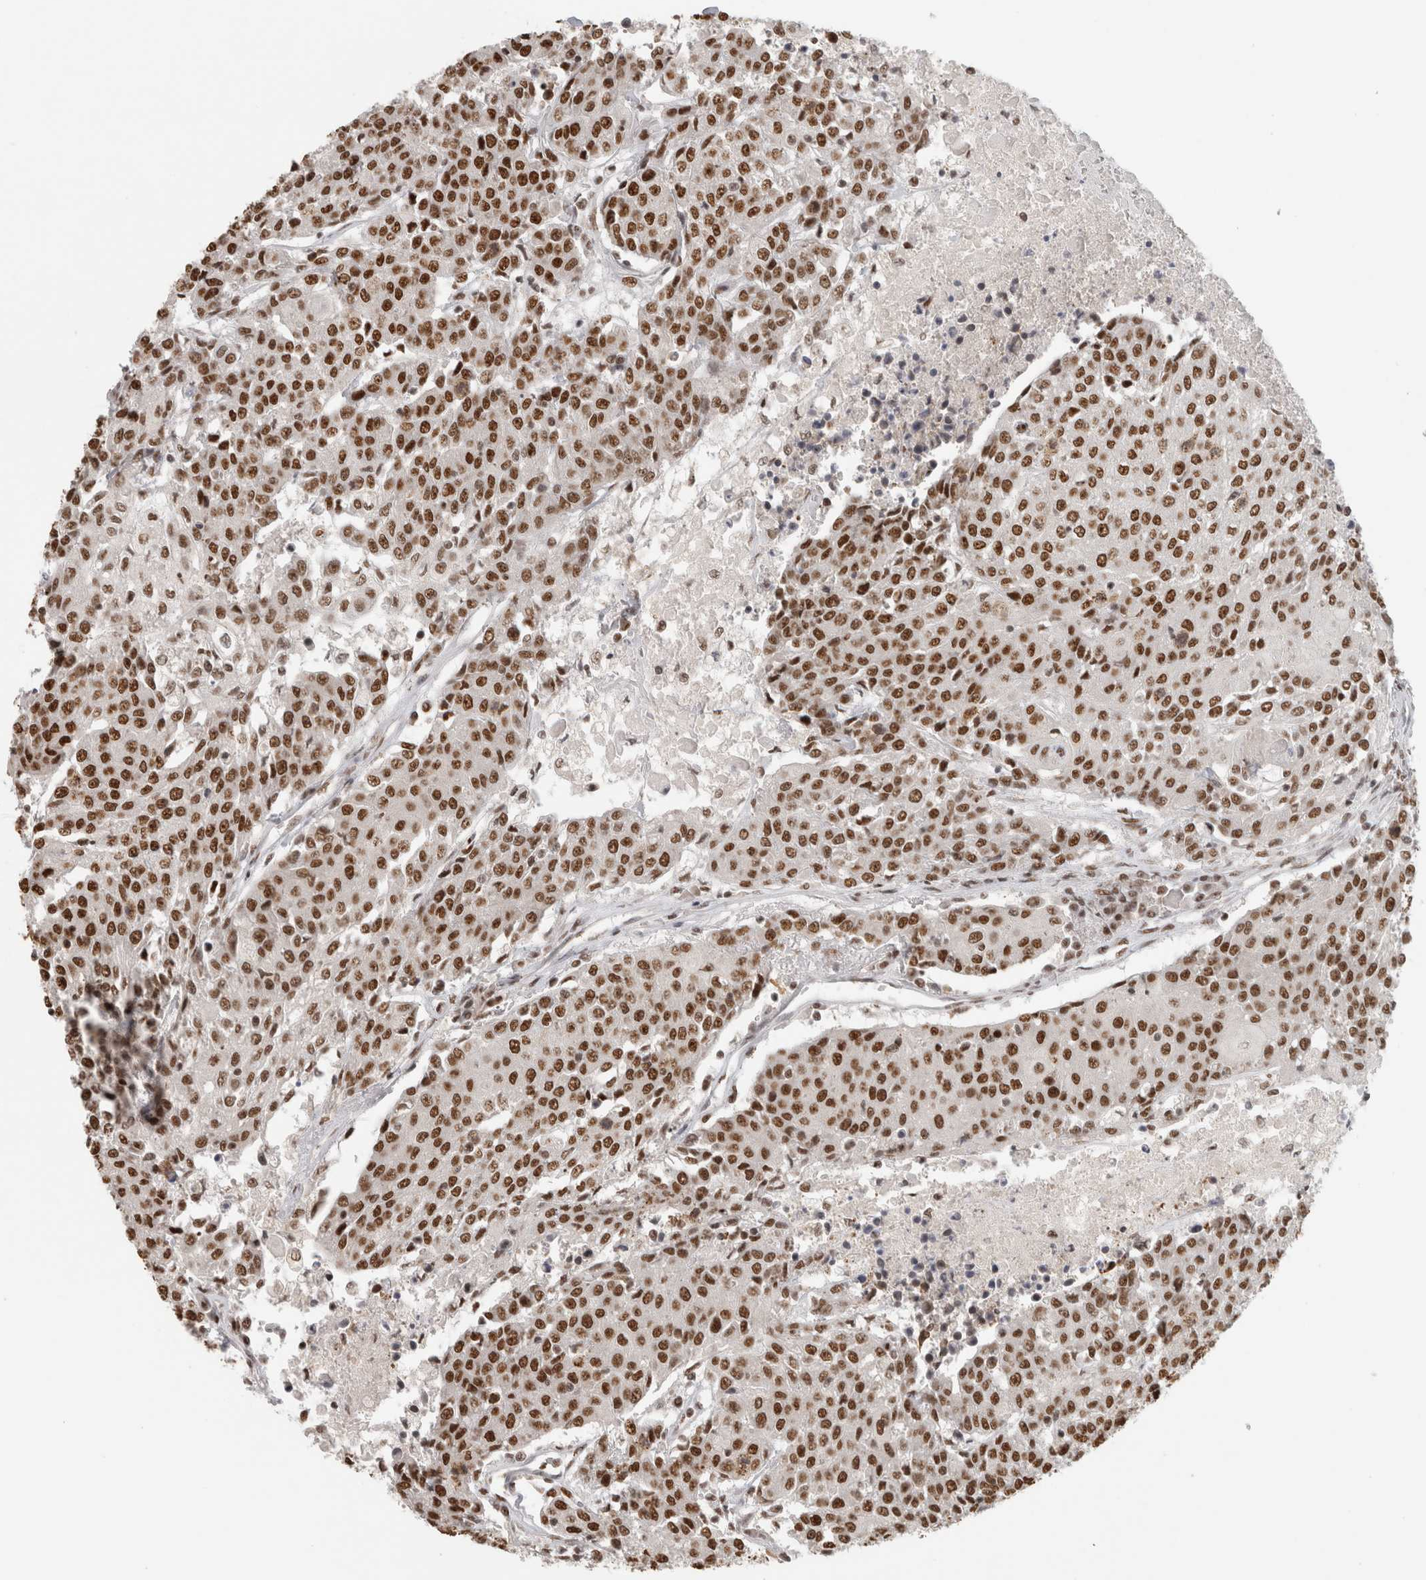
{"staining": {"intensity": "strong", "quantity": ">75%", "location": "nuclear"}, "tissue": "urothelial cancer", "cell_type": "Tumor cells", "image_type": "cancer", "snomed": [{"axis": "morphology", "description": "Urothelial carcinoma, High grade"}, {"axis": "topography", "description": "Urinary bladder"}], "caption": "Immunohistochemistry (IHC) staining of urothelial carcinoma (high-grade), which shows high levels of strong nuclear positivity in approximately >75% of tumor cells indicating strong nuclear protein positivity. The staining was performed using DAB (brown) for protein detection and nuclei were counterstained in hematoxylin (blue).", "gene": "EBNA1BP2", "patient": {"sex": "female", "age": 85}}